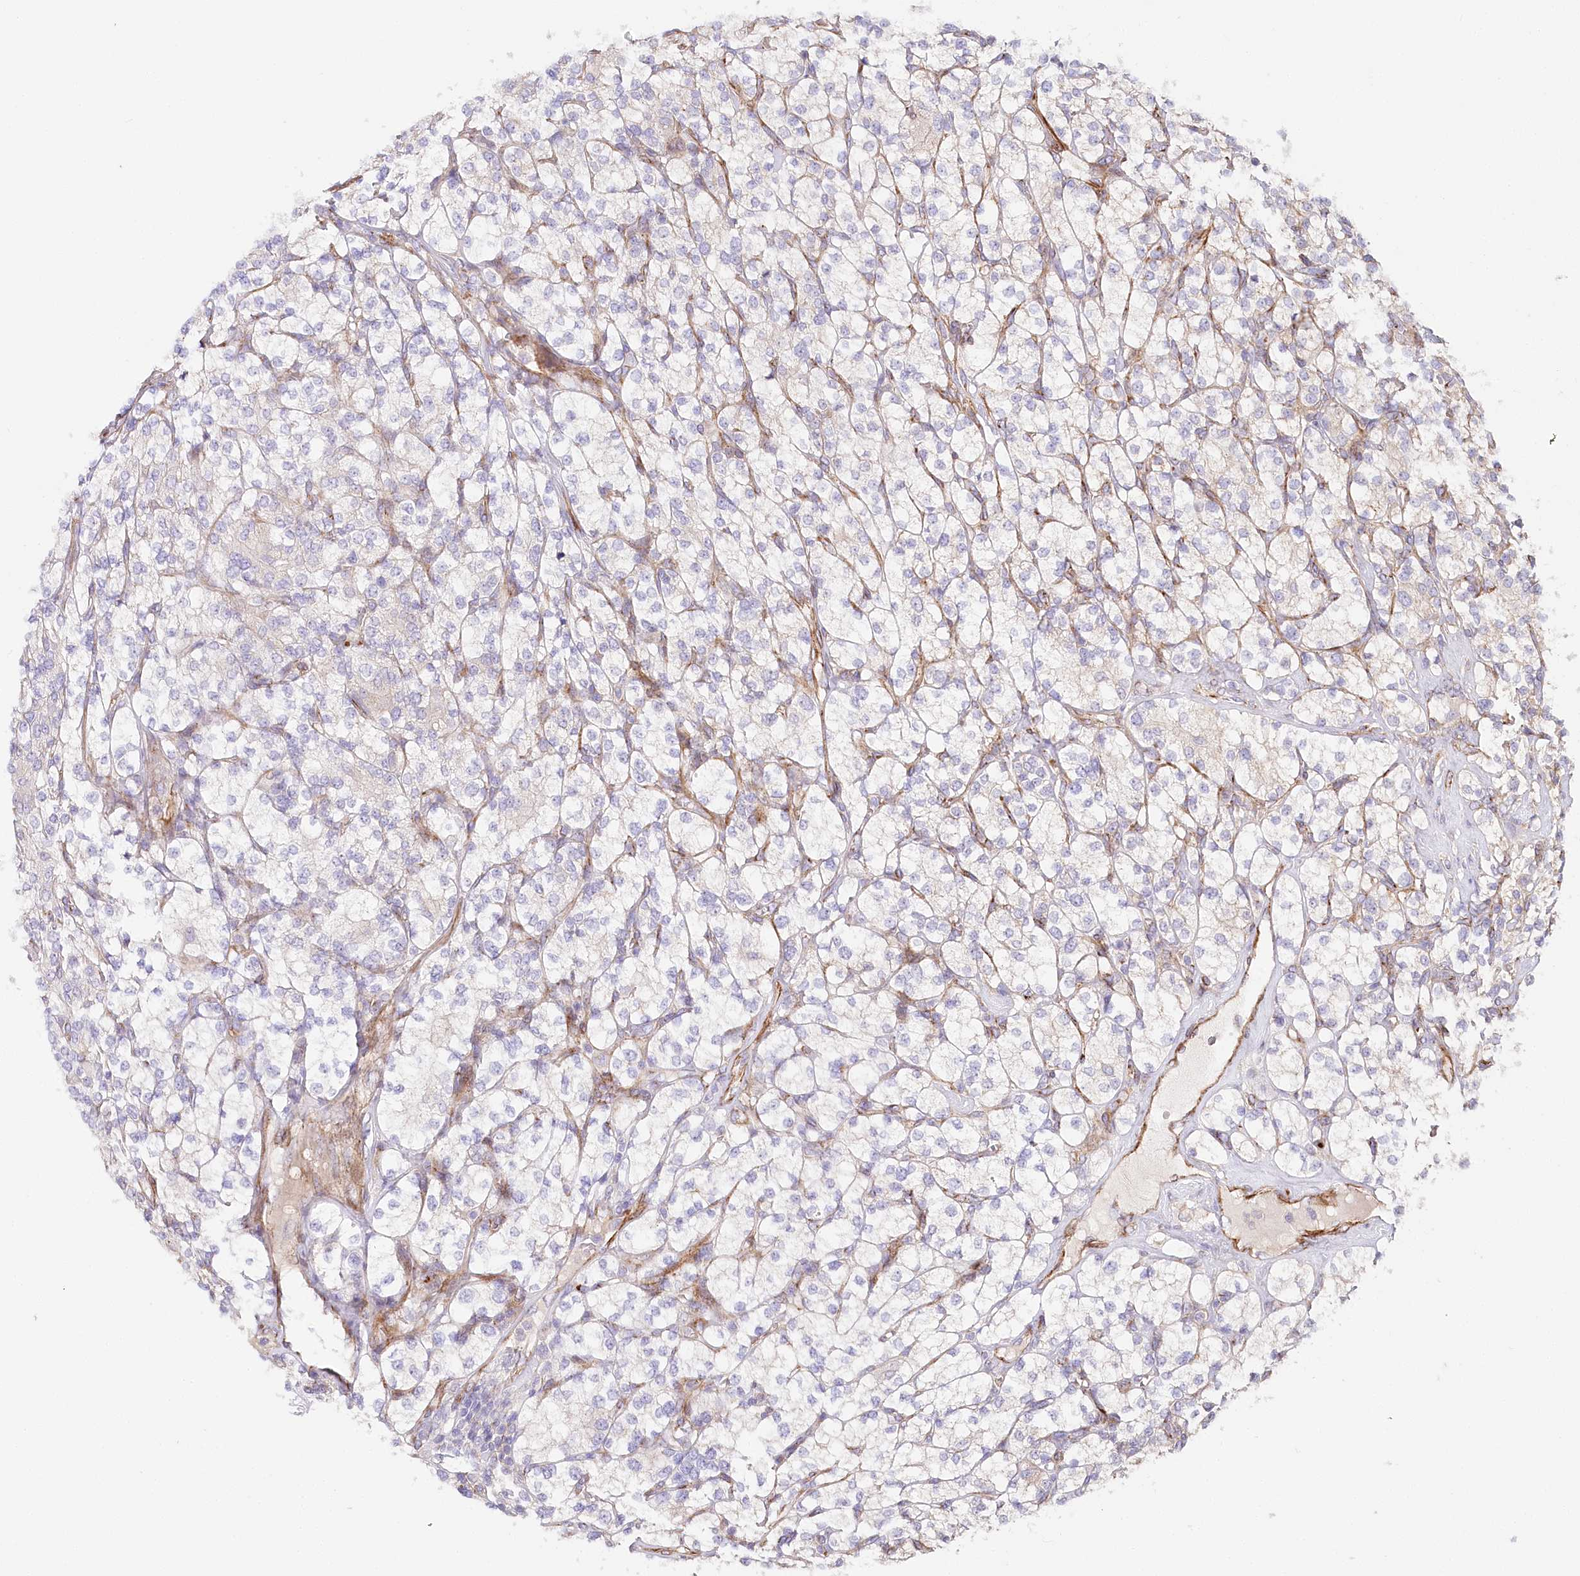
{"staining": {"intensity": "negative", "quantity": "none", "location": "none"}, "tissue": "renal cancer", "cell_type": "Tumor cells", "image_type": "cancer", "snomed": [{"axis": "morphology", "description": "Adenocarcinoma, NOS"}, {"axis": "topography", "description": "Kidney"}], "caption": "This is an immunohistochemistry (IHC) micrograph of human renal cancer (adenocarcinoma). There is no staining in tumor cells.", "gene": "ABRAXAS2", "patient": {"sex": "male", "age": 77}}